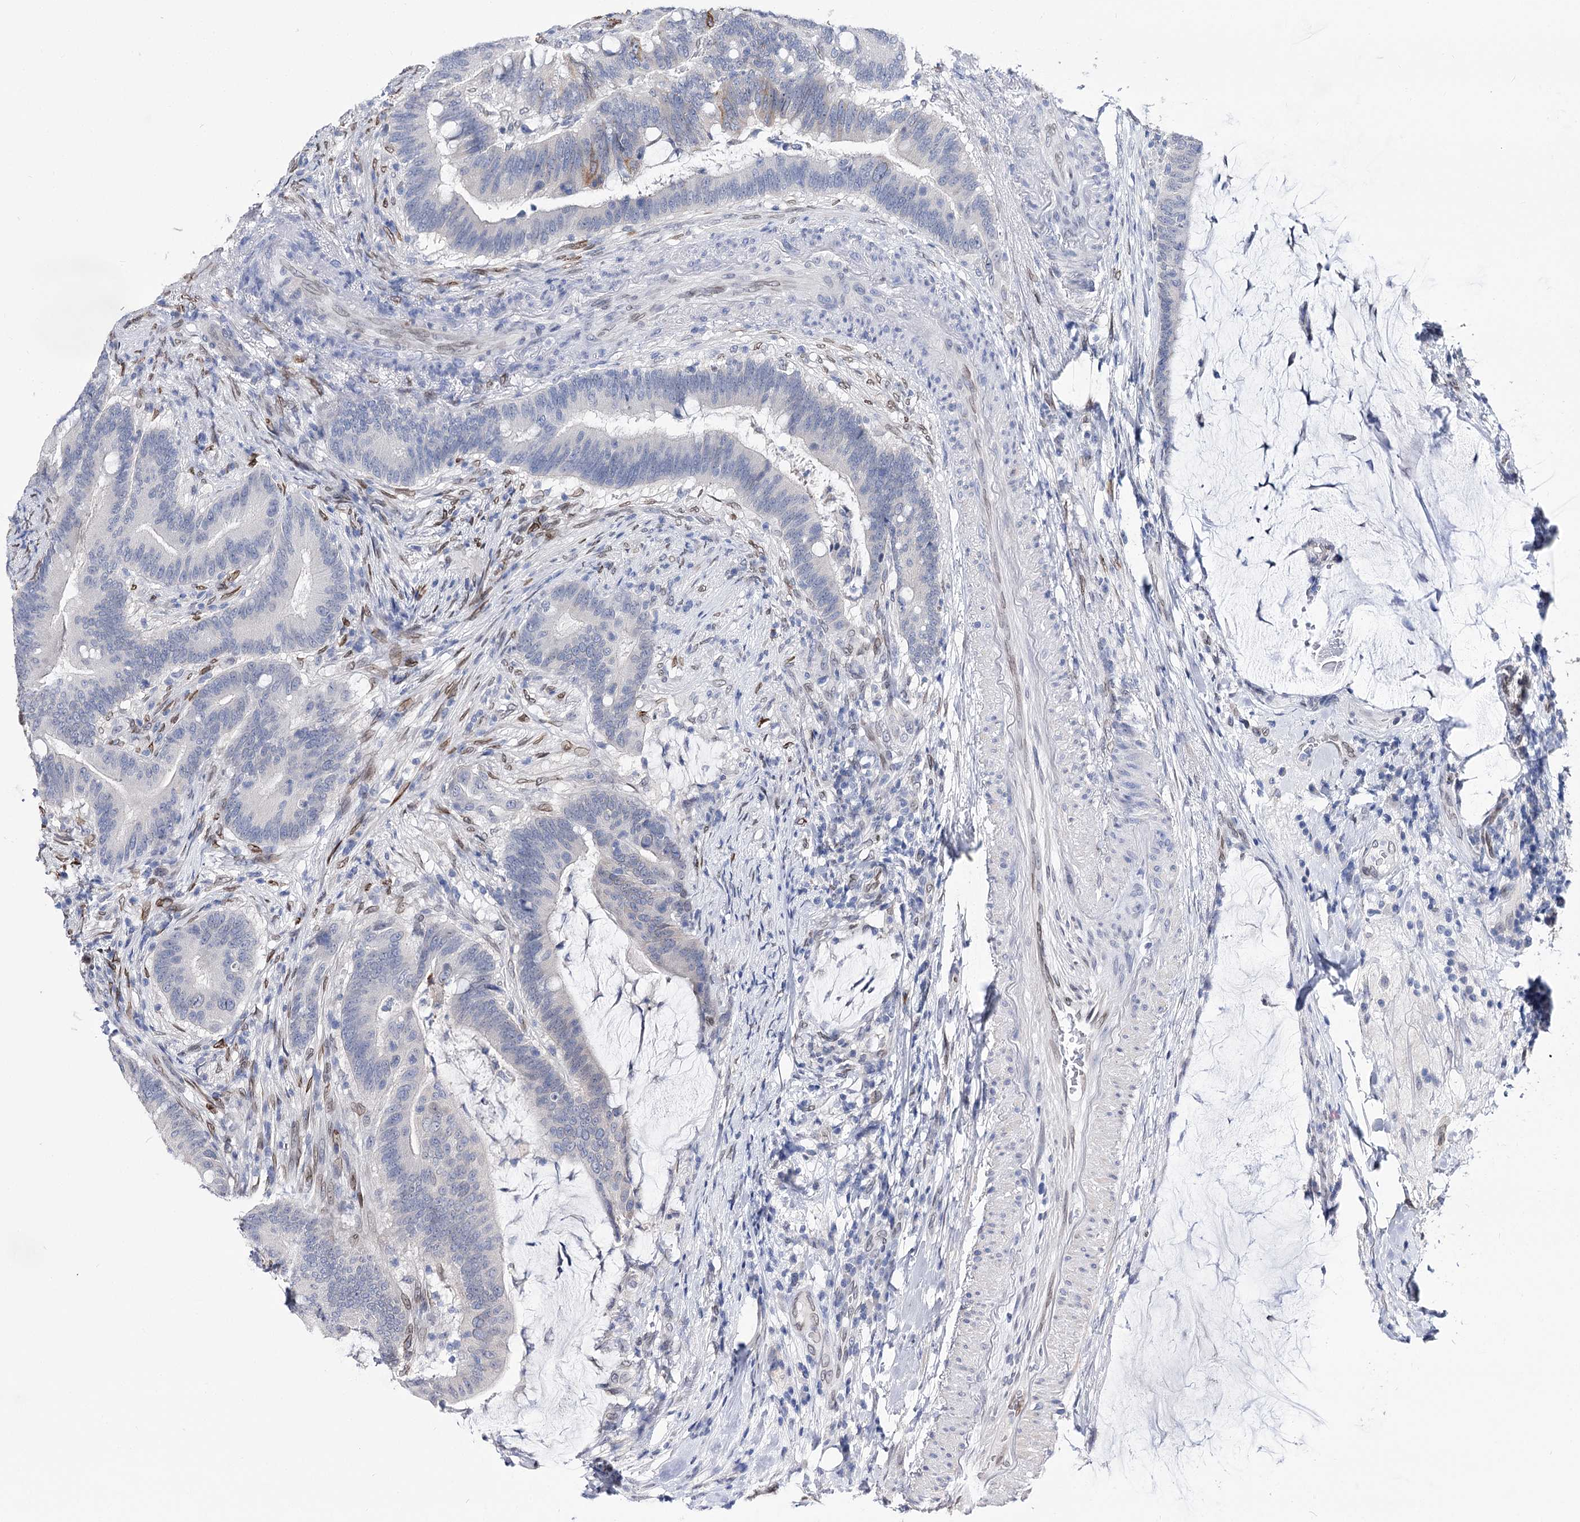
{"staining": {"intensity": "moderate", "quantity": "<25%", "location": "cytoplasmic/membranous"}, "tissue": "colorectal cancer", "cell_type": "Tumor cells", "image_type": "cancer", "snomed": [{"axis": "morphology", "description": "Adenocarcinoma, NOS"}, {"axis": "topography", "description": "Colon"}], "caption": "Brown immunohistochemical staining in colorectal cancer (adenocarcinoma) reveals moderate cytoplasmic/membranous positivity in approximately <25% of tumor cells. The protein of interest is shown in brown color, while the nuclei are stained blue.", "gene": "TMEM201", "patient": {"sex": "female", "age": 66}}